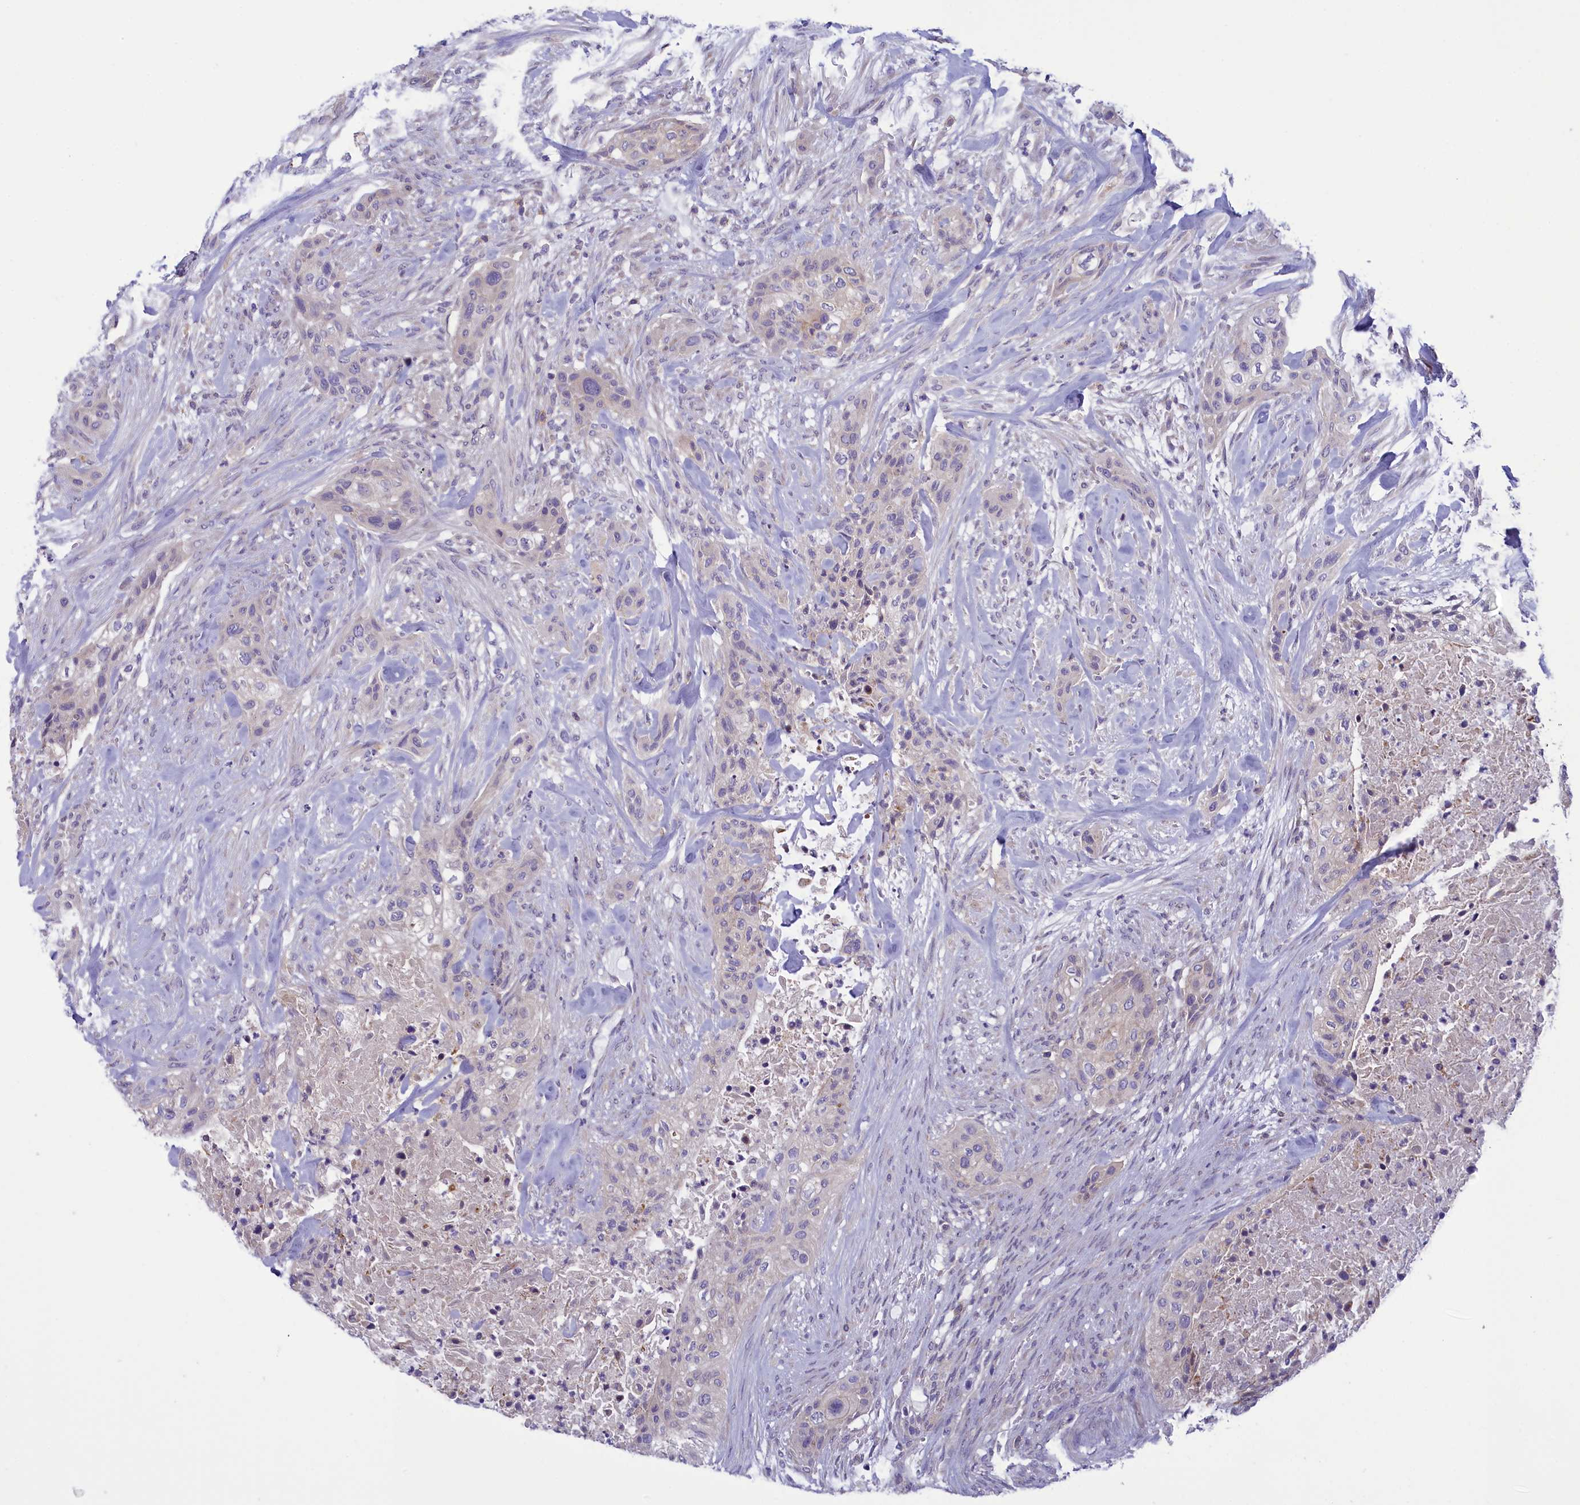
{"staining": {"intensity": "negative", "quantity": "none", "location": "none"}, "tissue": "urothelial cancer", "cell_type": "Tumor cells", "image_type": "cancer", "snomed": [{"axis": "morphology", "description": "Urothelial carcinoma, High grade"}, {"axis": "topography", "description": "Urinary bladder"}], "caption": "There is no significant staining in tumor cells of urothelial carcinoma (high-grade).", "gene": "CORO2A", "patient": {"sex": "male", "age": 35}}